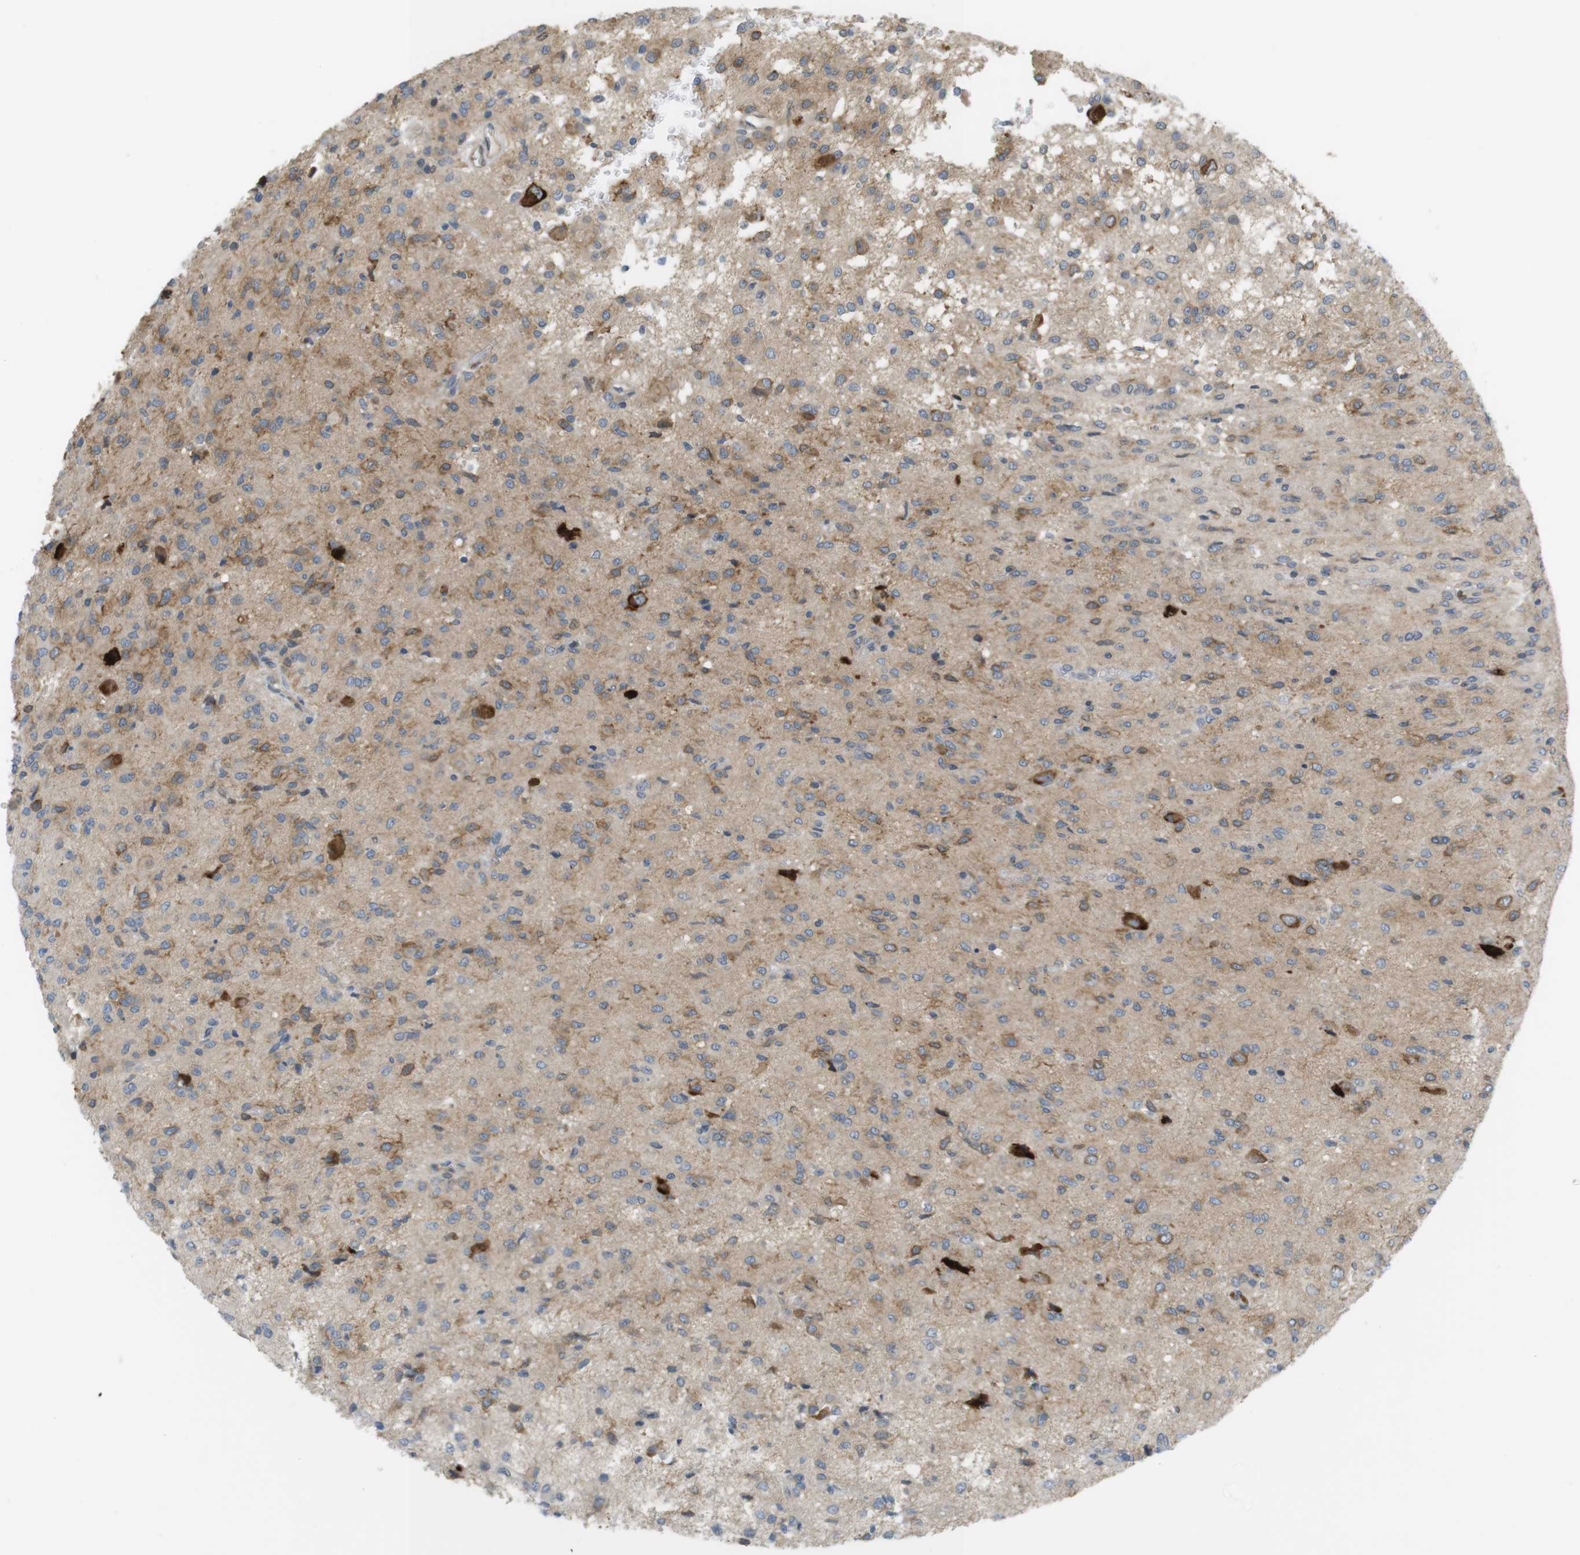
{"staining": {"intensity": "moderate", "quantity": ">75%", "location": "cytoplasmic/membranous"}, "tissue": "glioma", "cell_type": "Tumor cells", "image_type": "cancer", "snomed": [{"axis": "morphology", "description": "Glioma, malignant, High grade"}, {"axis": "topography", "description": "Brain"}], "caption": "Malignant high-grade glioma was stained to show a protein in brown. There is medium levels of moderate cytoplasmic/membranous staining in approximately >75% of tumor cells.", "gene": "GJC3", "patient": {"sex": "female", "age": 59}}